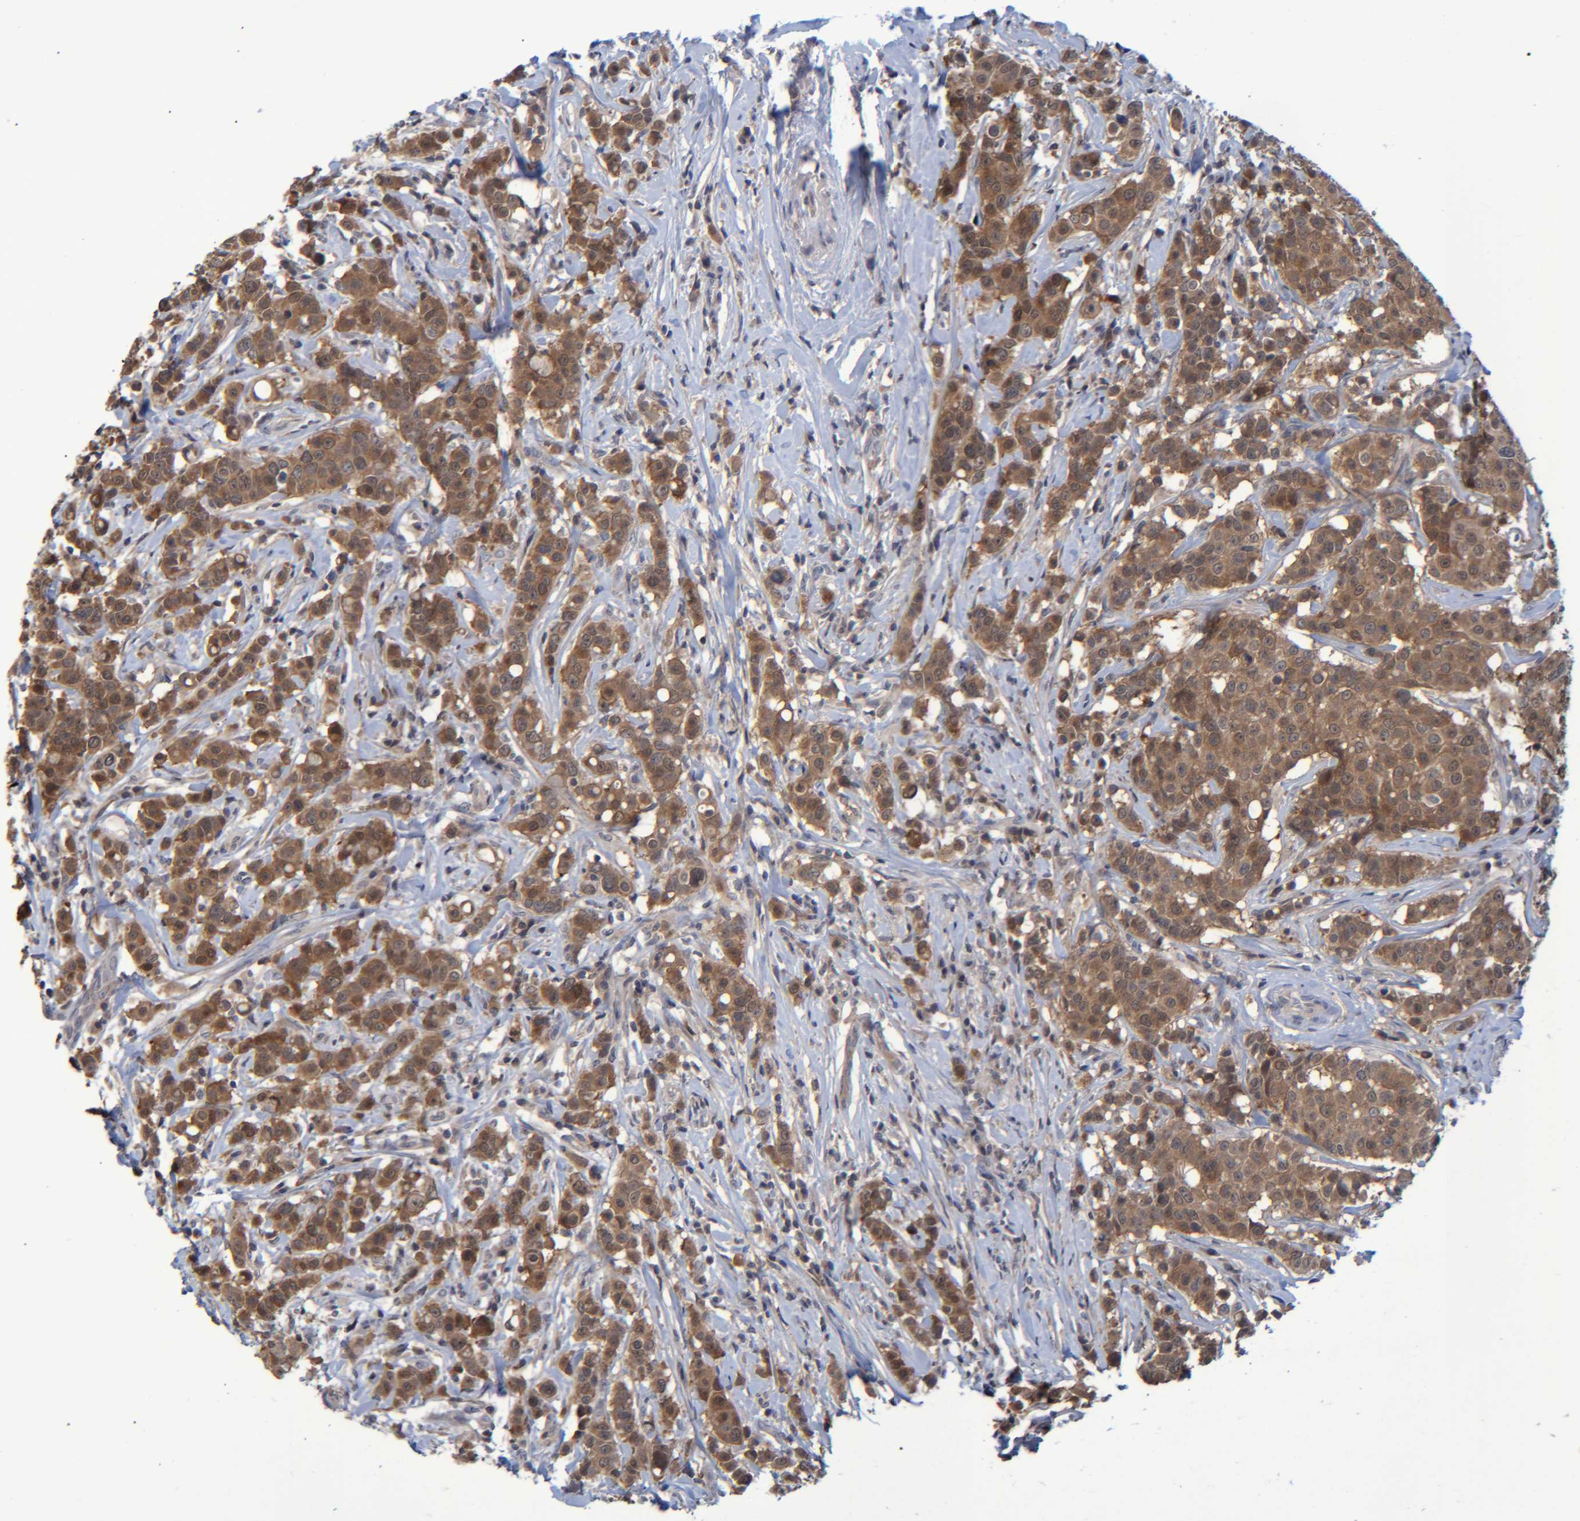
{"staining": {"intensity": "moderate", "quantity": ">75%", "location": "cytoplasmic/membranous"}, "tissue": "breast cancer", "cell_type": "Tumor cells", "image_type": "cancer", "snomed": [{"axis": "morphology", "description": "Duct carcinoma"}, {"axis": "topography", "description": "Breast"}], "caption": "IHC image of neoplastic tissue: breast cancer stained using IHC displays medium levels of moderate protein expression localized specifically in the cytoplasmic/membranous of tumor cells, appearing as a cytoplasmic/membranous brown color.", "gene": "PCYT2", "patient": {"sex": "female", "age": 27}}